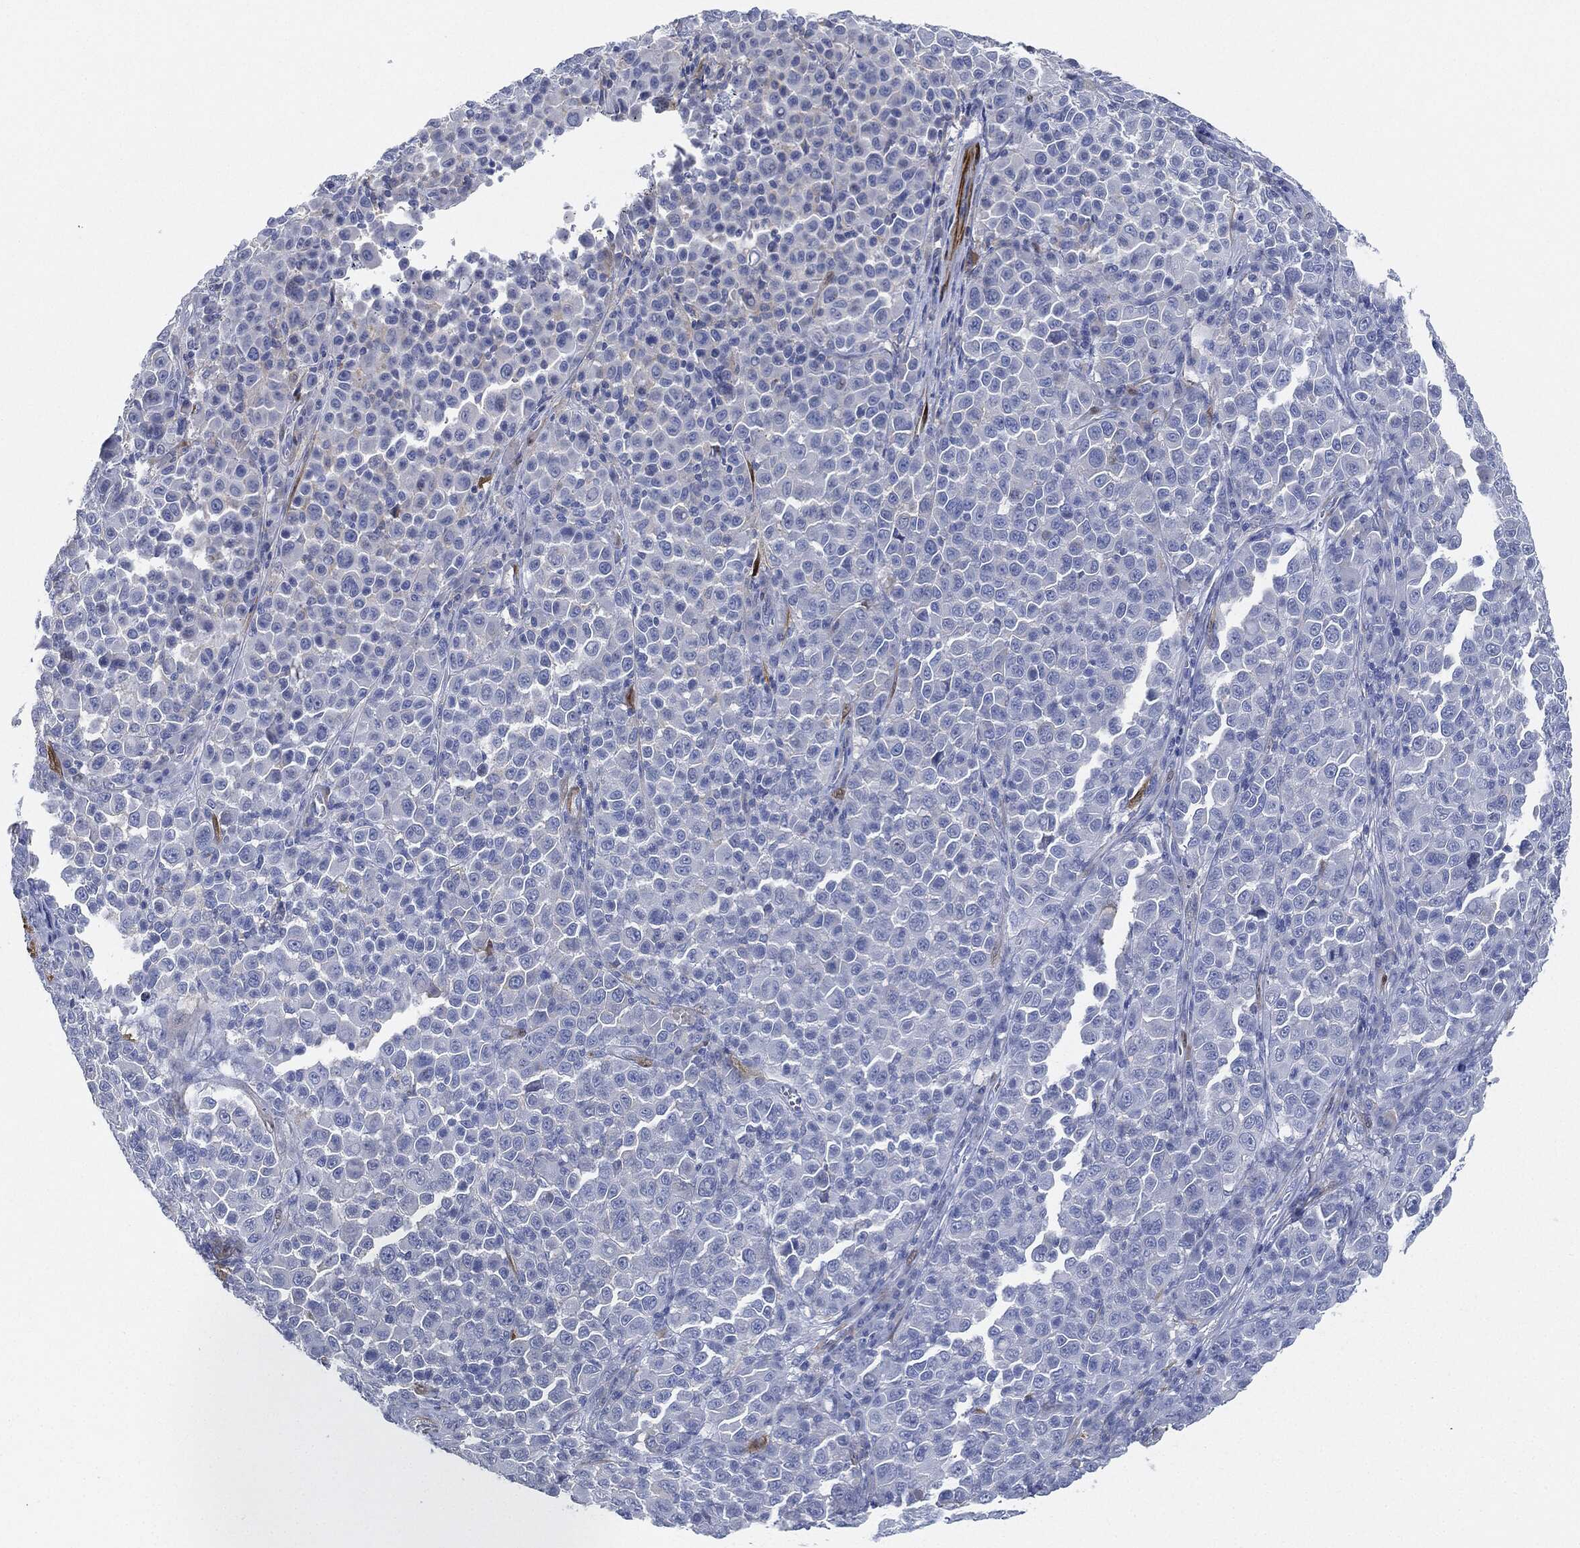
{"staining": {"intensity": "negative", "quantity": "none", "location": "none"}, "tissue": "melanoma", "cell_type": "Tumor cells", "image_type": "cancer", "snomed": [{"axis": "morphology", "description": "Malignant melanoma, NOS"}, {"axis": "topography", "description": "Skin"}], "caption": "Image shows no protein staining in tumor cells of melanoma tissue.", "gene": "TAGLN", "patient": {"sex": "female", "age": 57}}